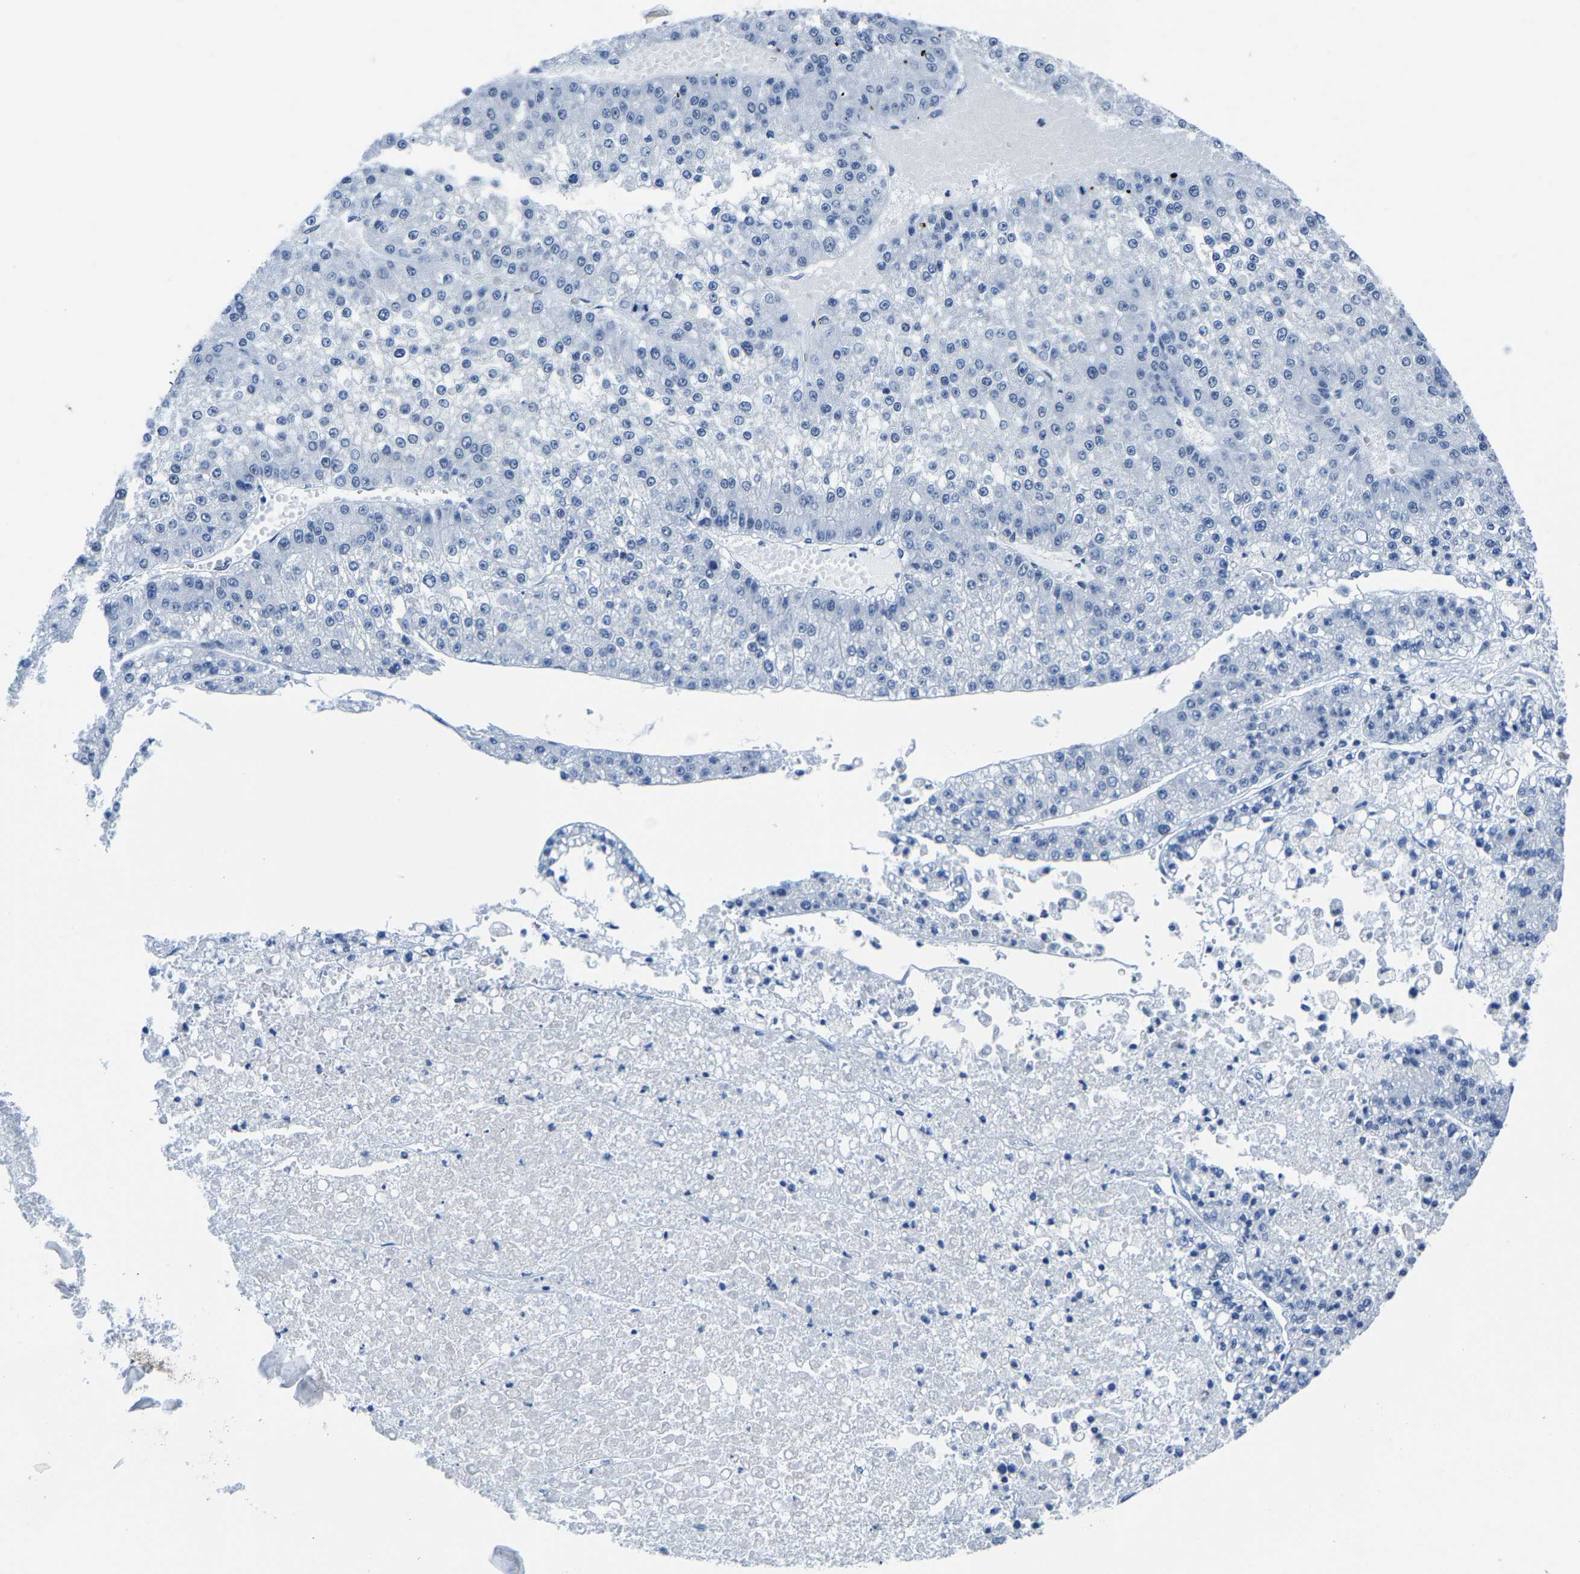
{"staining": {"intensity": "negative", "quantity": "none", "location": "none"}, "tissue": "liver cancer", "cell_type": "Tumor cells", "image_type": "cancer", "snomed": [{"axis": "morphology", "description": "Carcinoma, Hepatocellular, NOS"}, {"axis": "topography", "description": "Liver"}], "caption": "IHC of human liver hepatocellular carcinoma displays no staining in tumor cells.", "gene": "SSH3", "patient": {"sex": "female", "age": 73}}